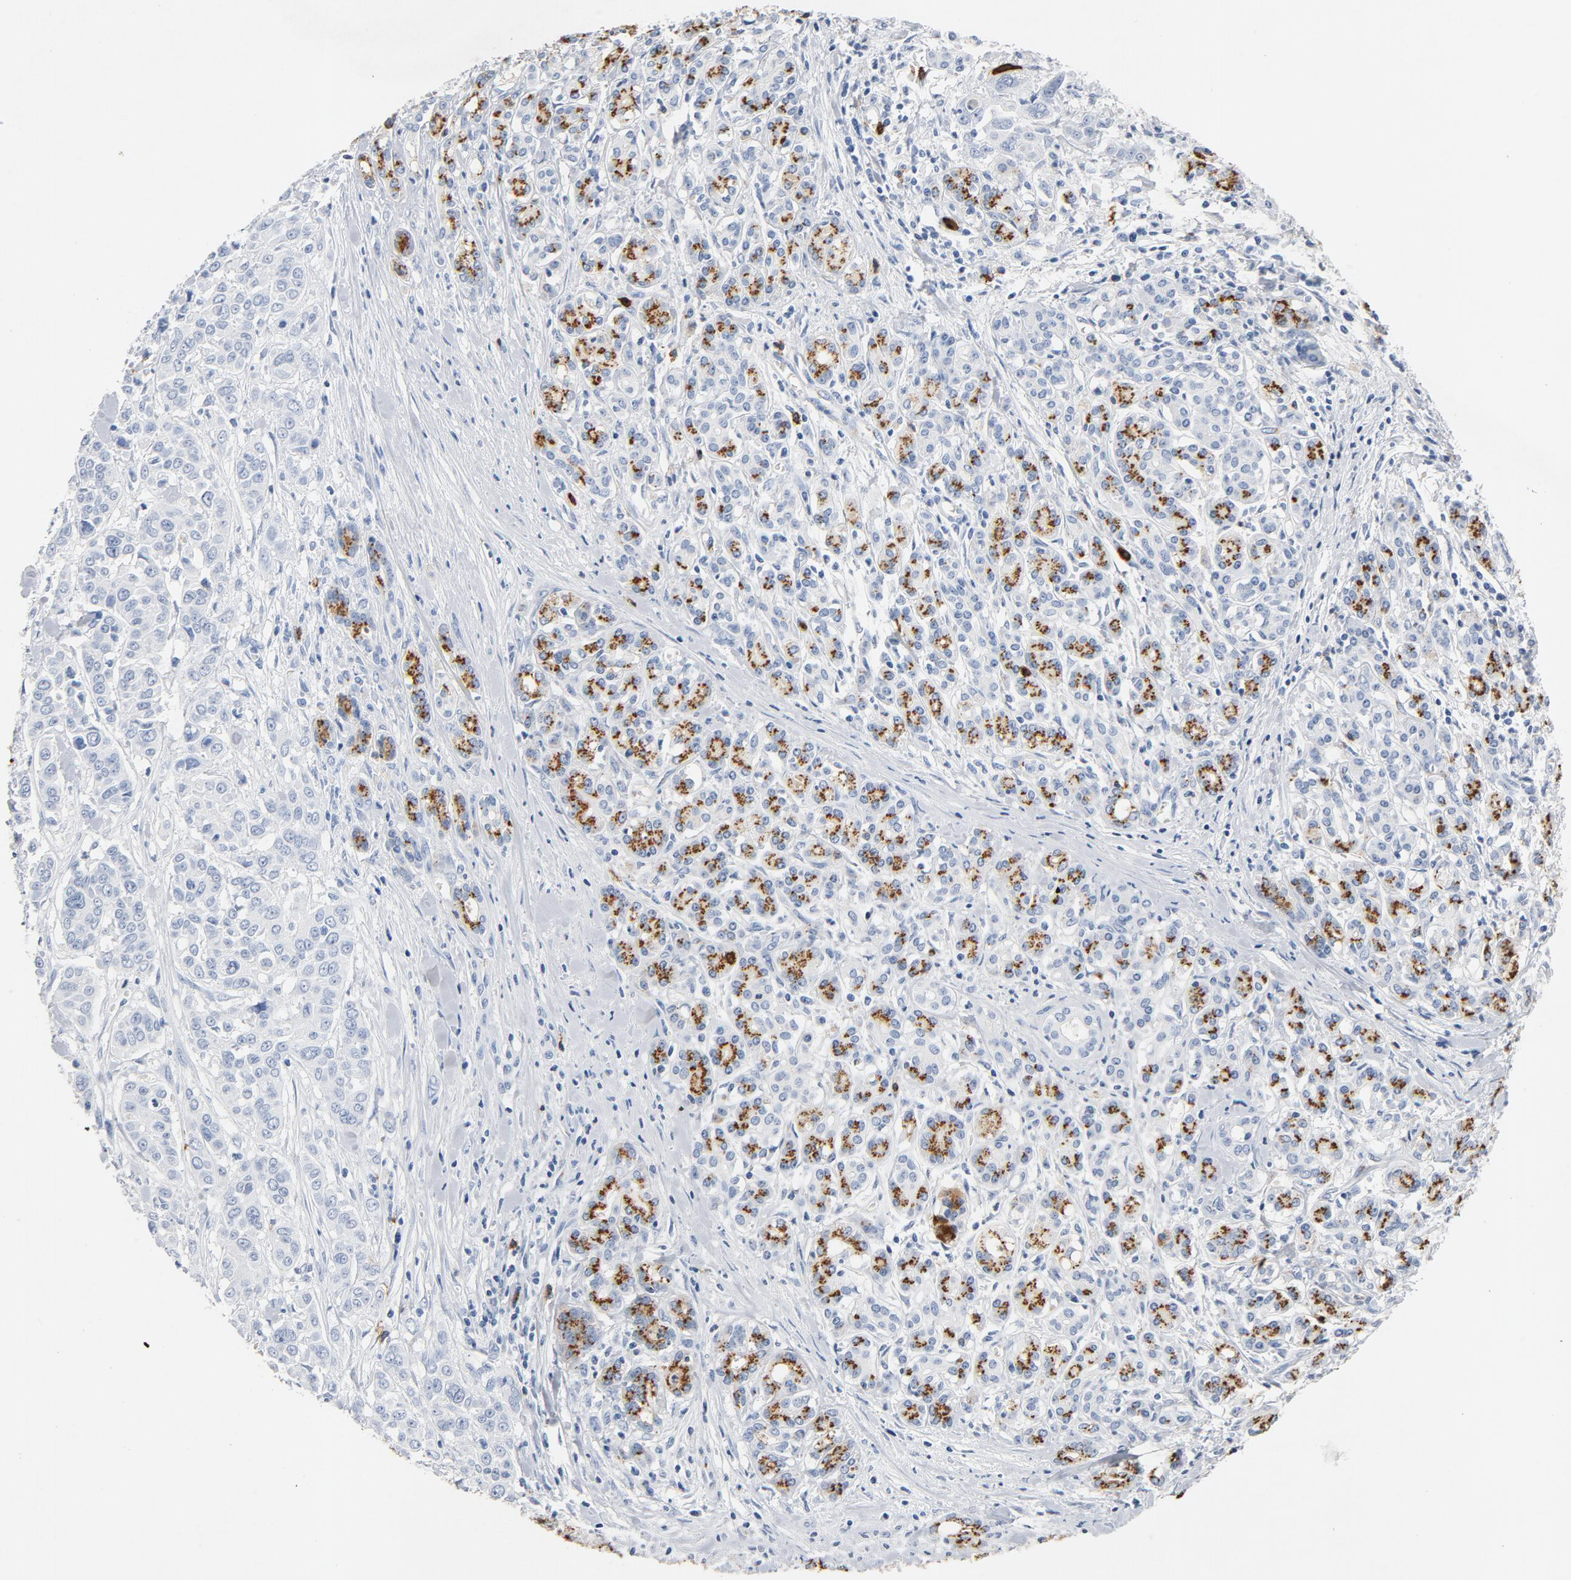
{"staining": {"intensity": "strong", "quantity": ">75%", "location": "cytoplasmic/membranous"}, "tissue": "pancreatic cancer", "cell_type": "Tumor cells", "image_type": "cancer", "snomed": [{"axis": "morphology", "description": "Adenocarcinoma, NOS"}, {"axis": "topography", "description": "Pancreas"}], "caption": "Pancreatic cancer stained for a protein reveals strong cytoplasmic/membranous positivity in tumor cells.", "gene": "PTPRB", "patient": {"sex": "female", "age": 52}}